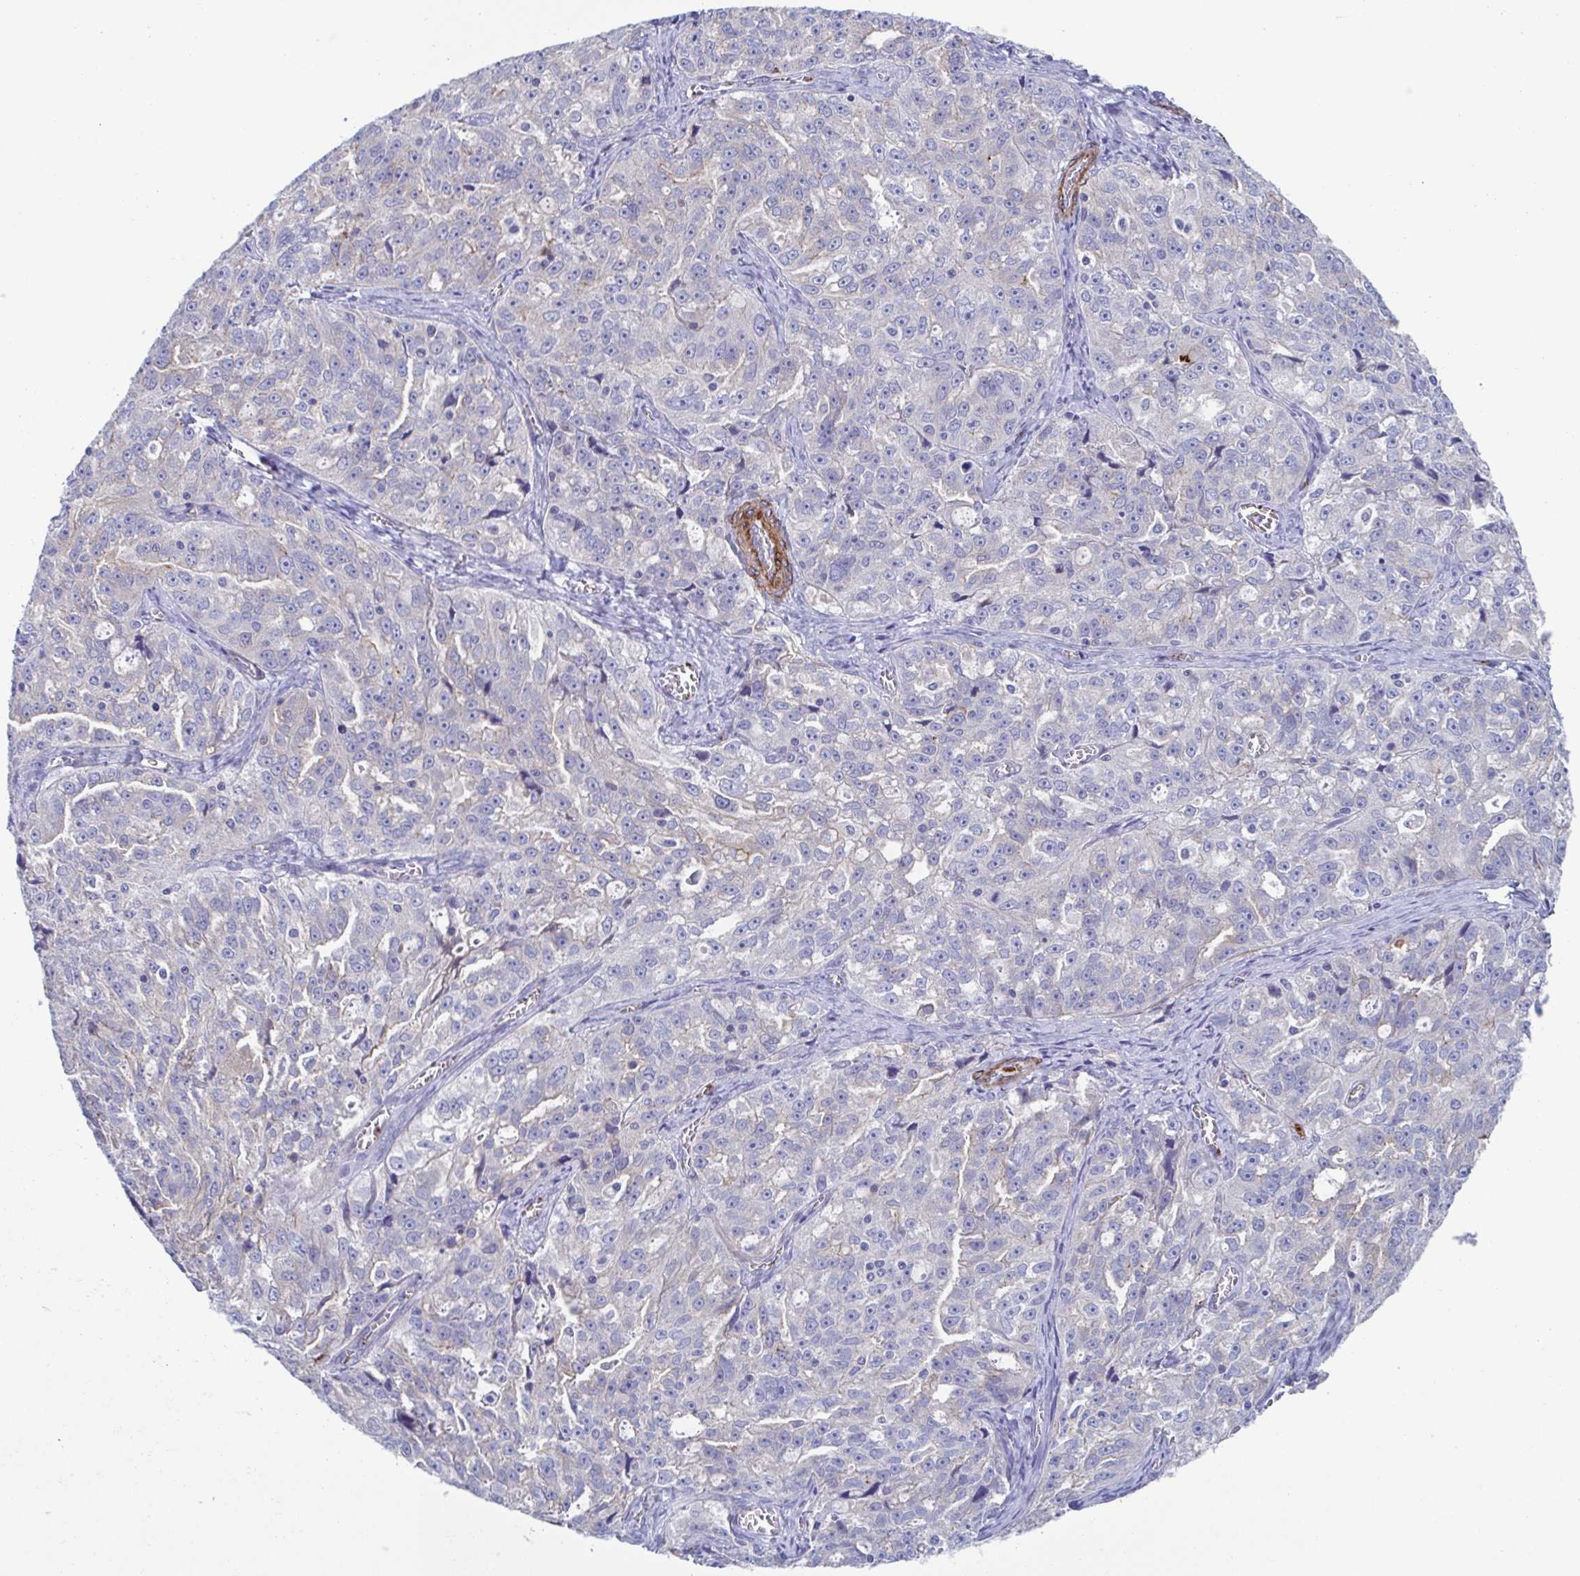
{"staining": {"intensity": "negative", "quantity": "none", "location": "none"}, "tissue": "ovarian cancer", "cell_type": "Tumor cells", "image_type": "cancer", "snomed": [{"axis": "morphology", "description": "Cystadenocarcinoma, serous, NOS"}, {"axis": "topography", "description": "Ovary"}], "caption": "The photomicrograph shows no staining of tumor cells in serous cystadenocarcinoma (ovarian).", "gene": "KLC3", "patient": {"sex": "female", "age": 51}}